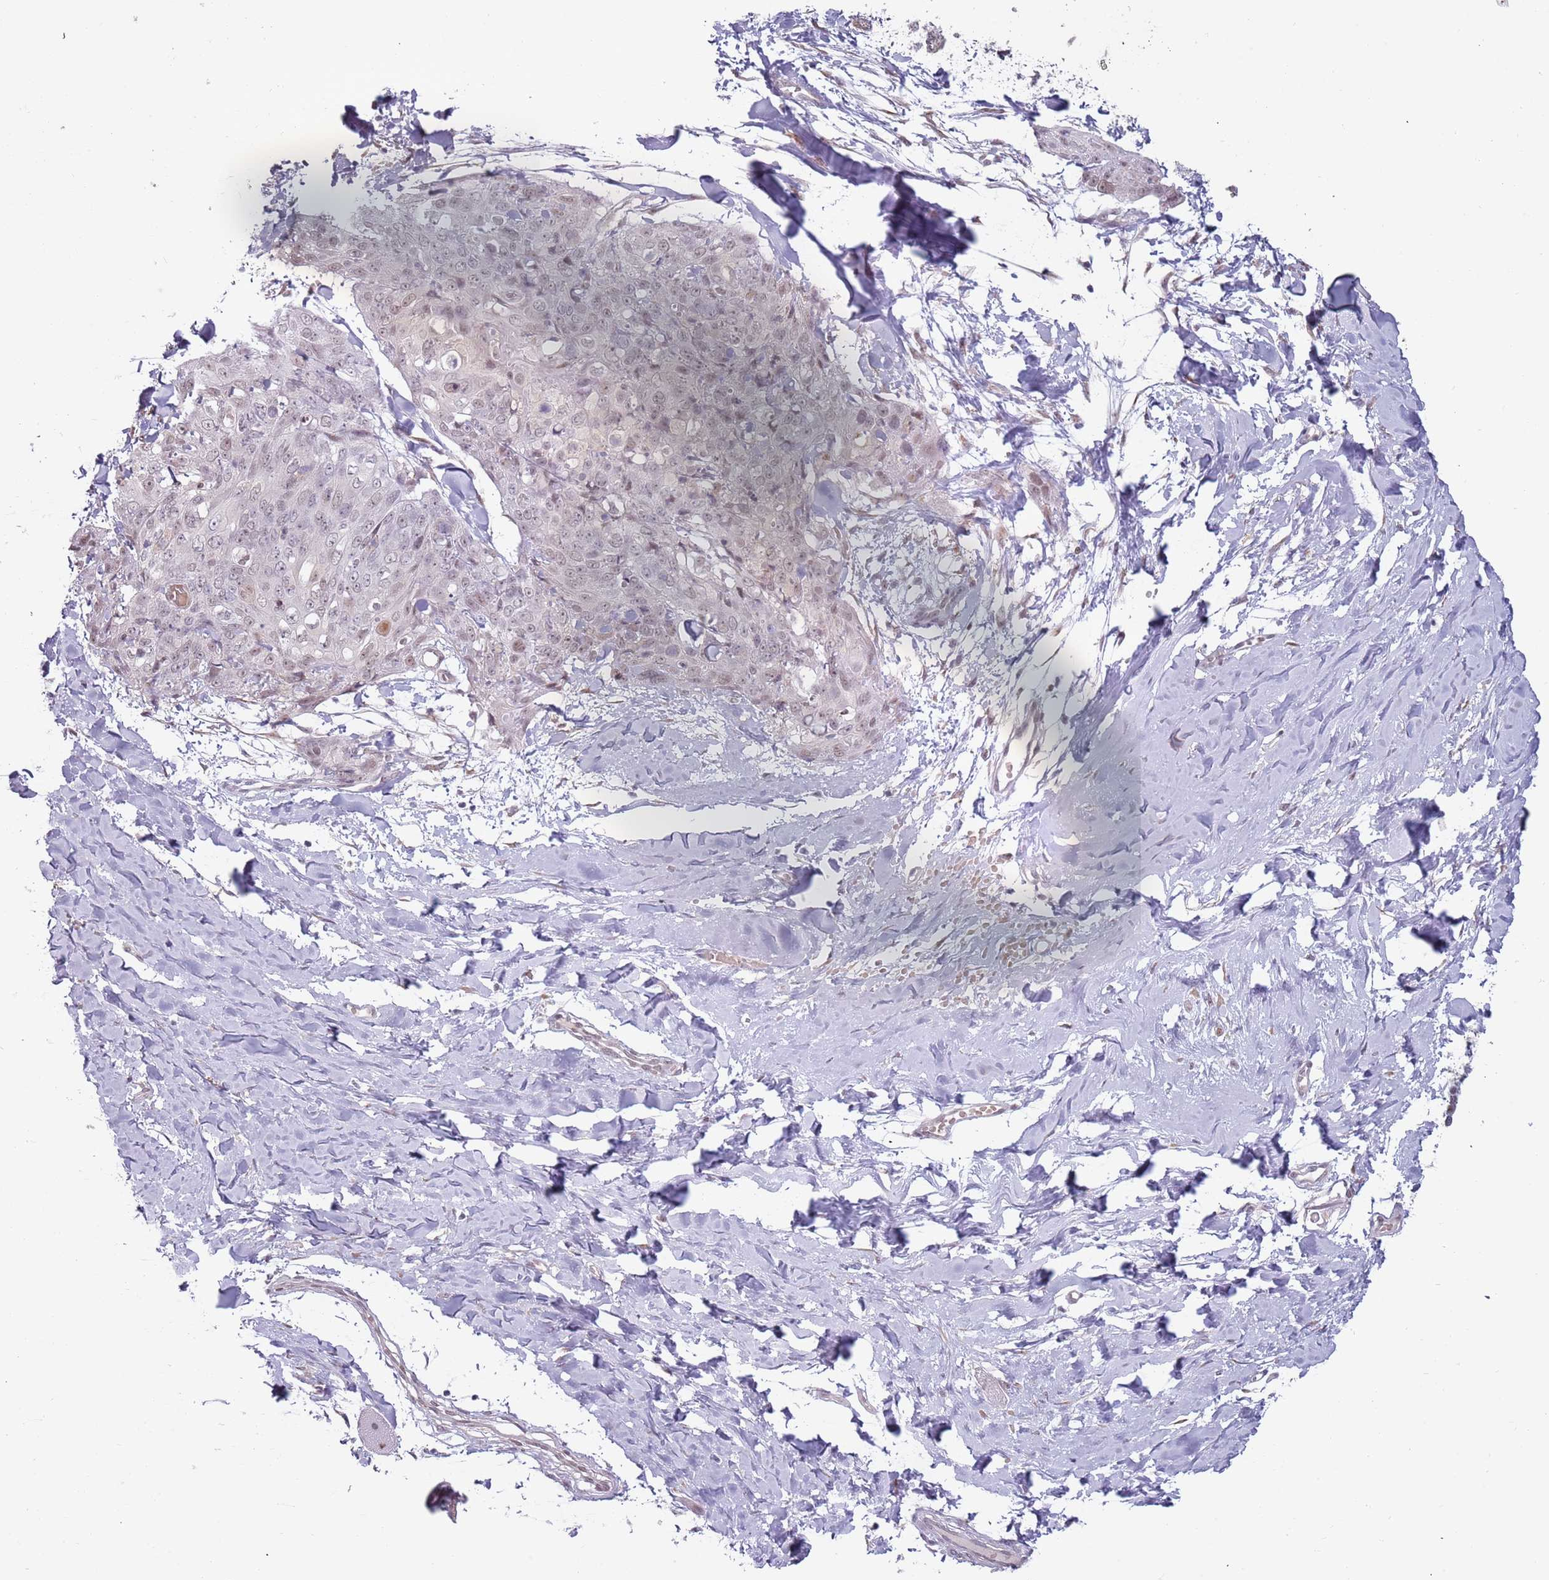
{"staining": {"intensity": "negative", "quantity": "none", "location": "none"}, "tissue": "skin cancer", "cell_type": "Tumor cells", "image_type": "cancer", "snomed": [{"axis": "morphology", "description": "Squamous cell carcinoma, NOS"}, {"axis": "topography", "description": "Skin"}, {"axis": "topography", "description": "Vulva"}], "caption": "IHC micrograph of human skin cancer (squamous cell carcinoma) stained for a protein (brown), which shows no positivity in tumor cells. (DAB (3,3'-diaminobenzidine) immunohistochemistry (IHC) with hematoxylin counter stain).", "gene": "REXO4", "patient": {"sex": "female", "age": 85}}